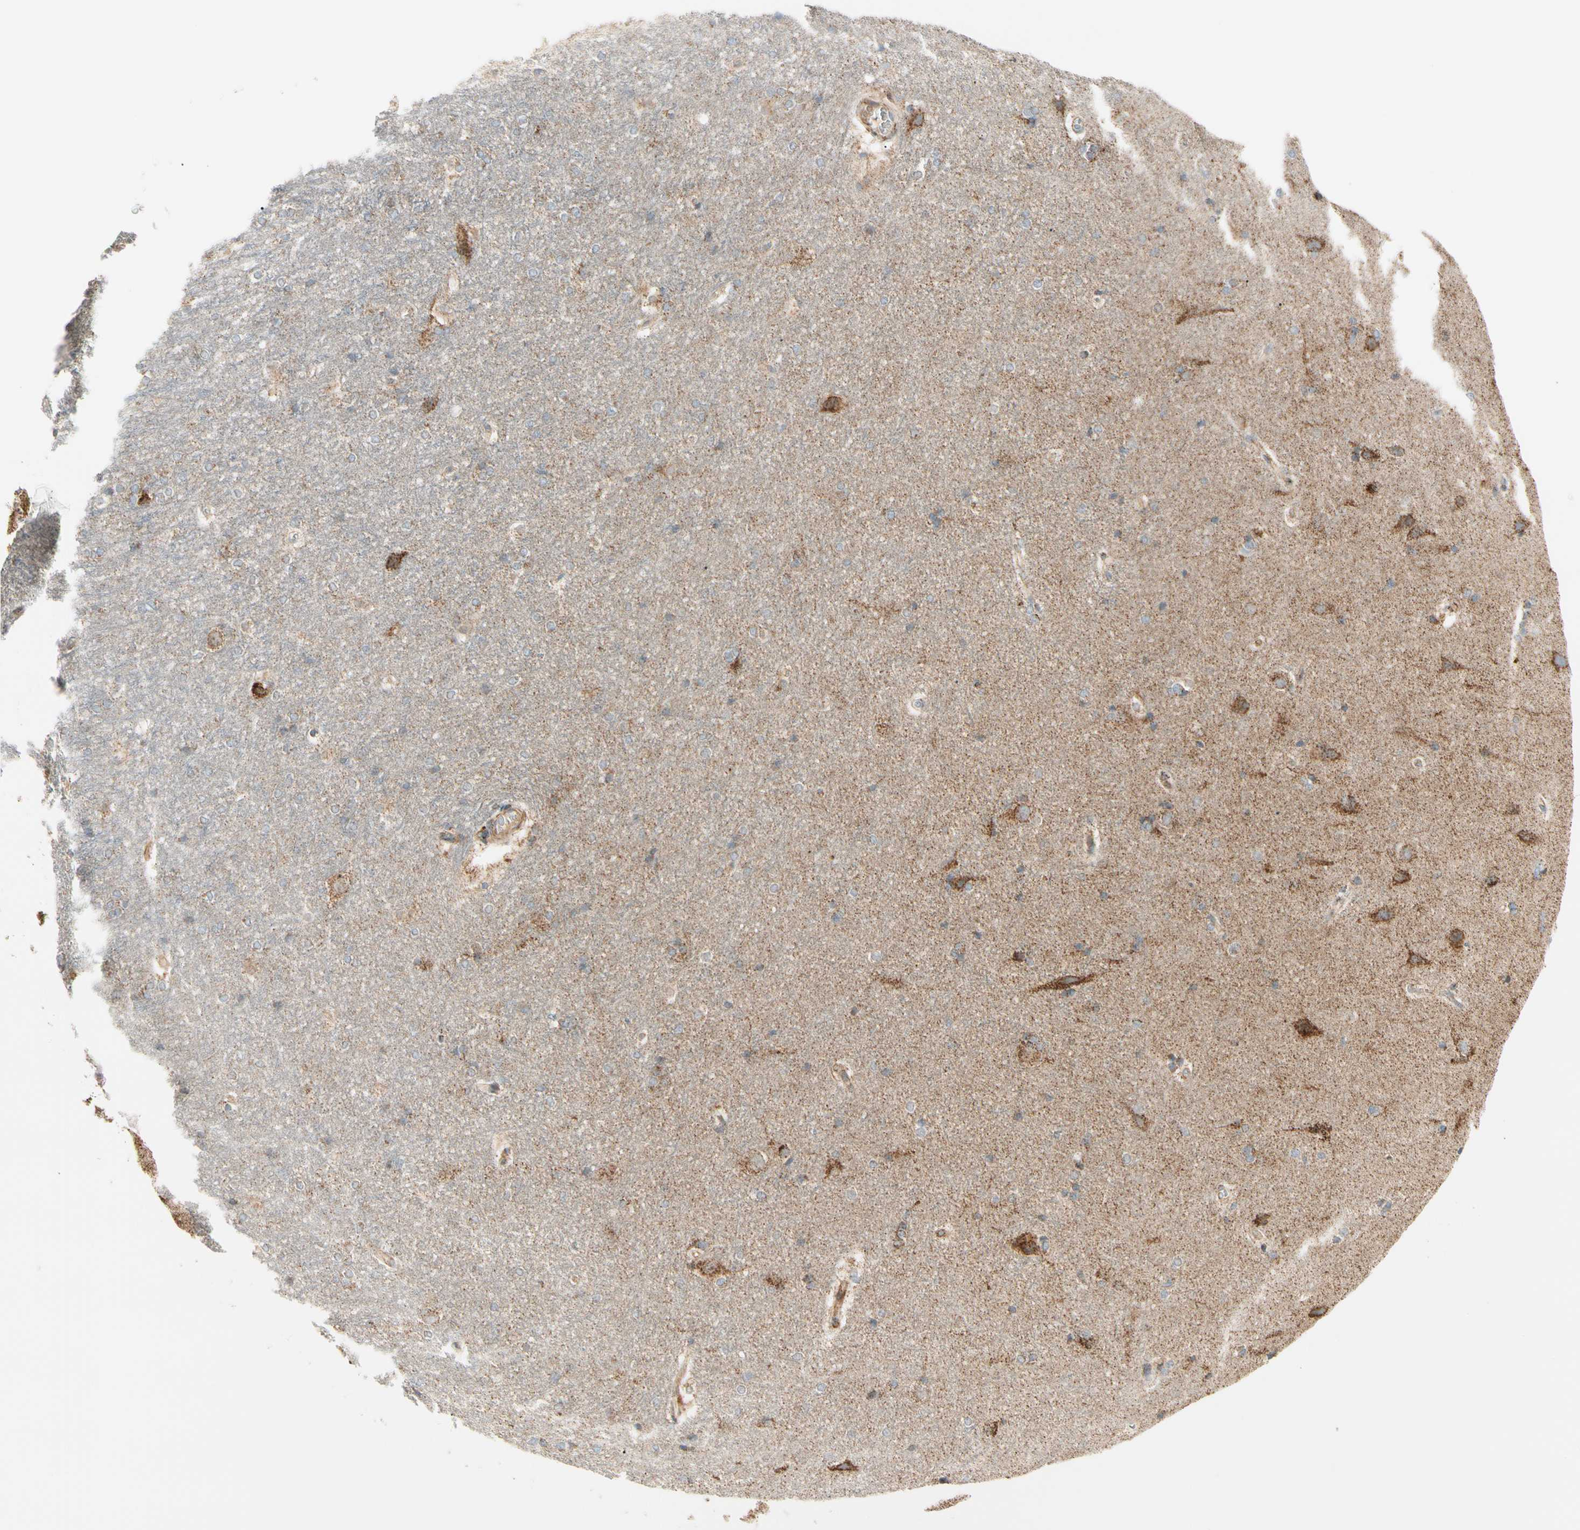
{"staining": {"intensity": "weak", "quantity": "25%-75%", "location": "cytoplasmic/membranous"}, "tissue": "hippocampus", "cell_type": "Glial cells", "image_type": "normal", "snomed": [{"axis": "morphology", "description": "Normal tissue, NOS"}, {"axis": "topography", "description": "Hippocampus"}], "caption": "The image shows staining of normal hippocampus, revealing weak cytoplasmic/membranous protein positivity (brown color) within glial cells.", "gene": "TBC1D10A", "patient": {"sex": "female", "age": 19}}